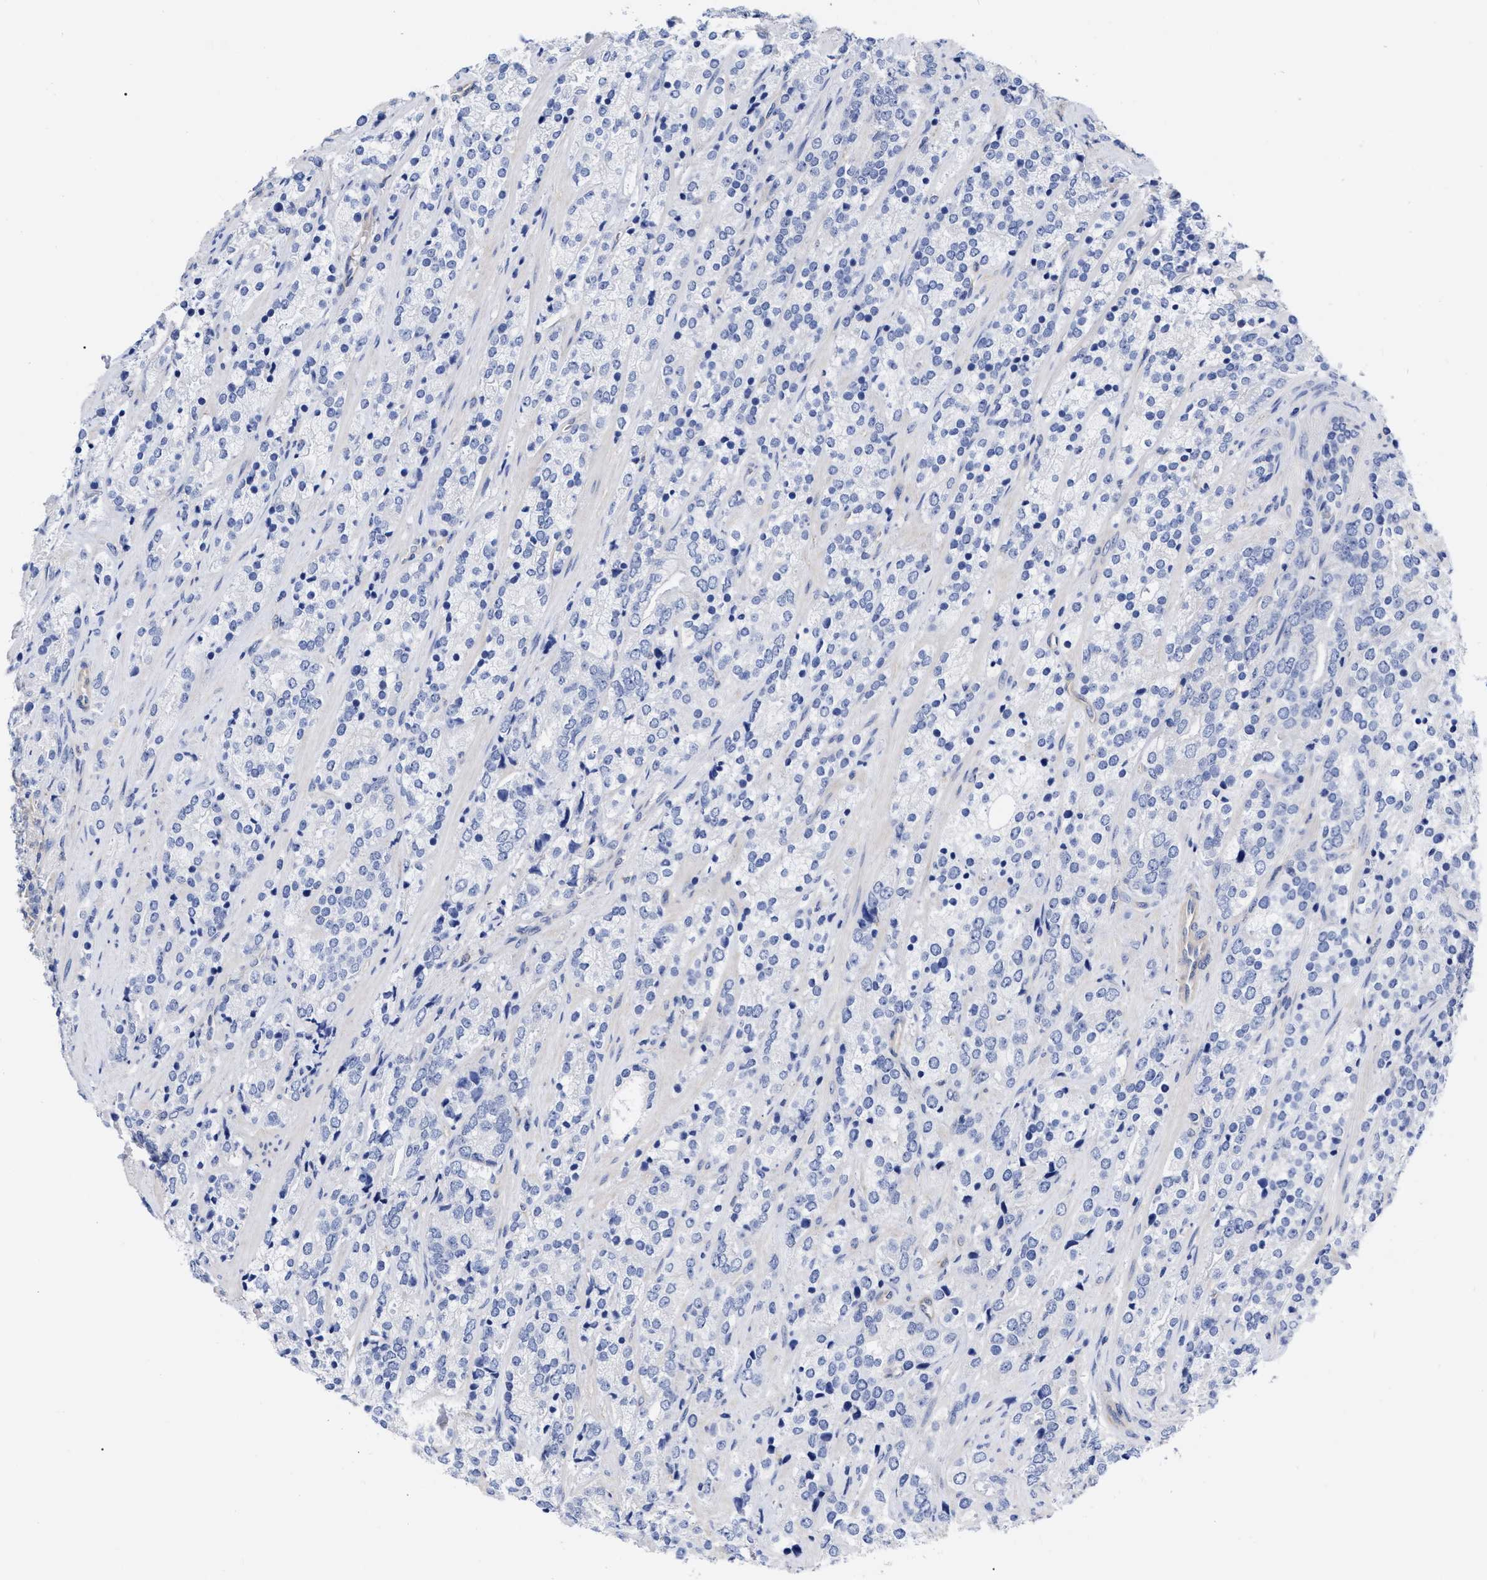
{"staining": {"intensity": "negative", "quantity": "none", "location": "none"}, "tissue": "prostate cancer", "cell_type": "Tumor cells", "image_type": "cancer", "snomed": [{"axis": "morphology", "description": "Adenocarcinoma, High grade"}, {"axis": "topography", "description": "Prostate"}], "caption": "The IHC micrograph has no significant positivity in tumor cells of prostate cancer (adenocarcinoma (high-grade)) tissue.", "gene": "IRAG2", "patient": {"sex": "male", "age": 71}}